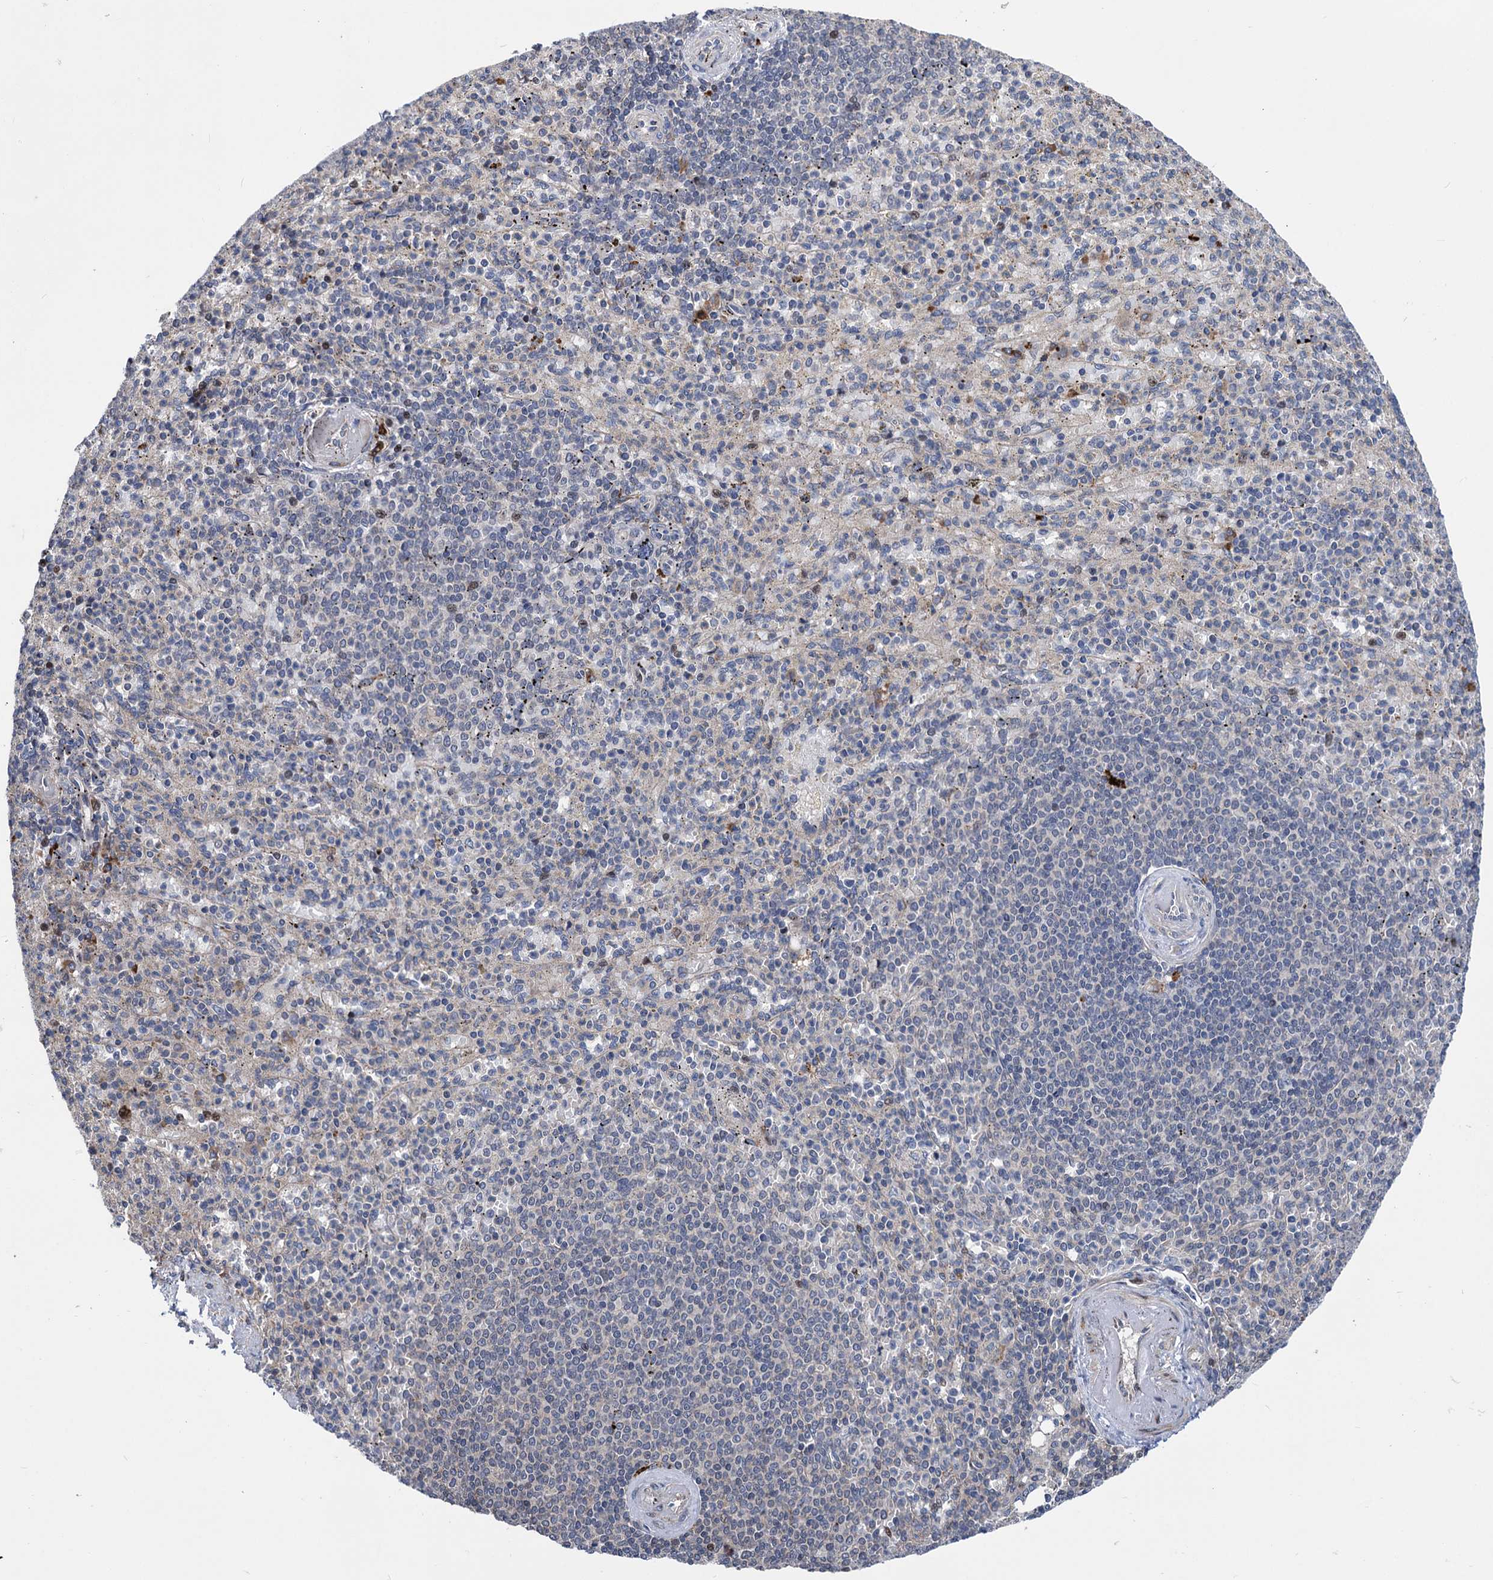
{"staining": {"intensity": "negative", "quantity": "none", "location": "none"}, "tissue": "spleen", "cell_type": "Cells in red pulp", "image_type": "normal", "snomed": [{"axis": "morphology", "description": "Normal tissue, NOS"}, {"axis": "topography", "description": "Spleen"}], "caption": "Immunohistochemistry photomicrograph of benign spleen stained for a protein (brown), which shows no staining in cells in red pulp. (DAB (3,3'-diaminobenzidine) immunohistochemistry, high magnification).", "gene": "UBR1", "patient": {"sex": "female", "age": 74}}